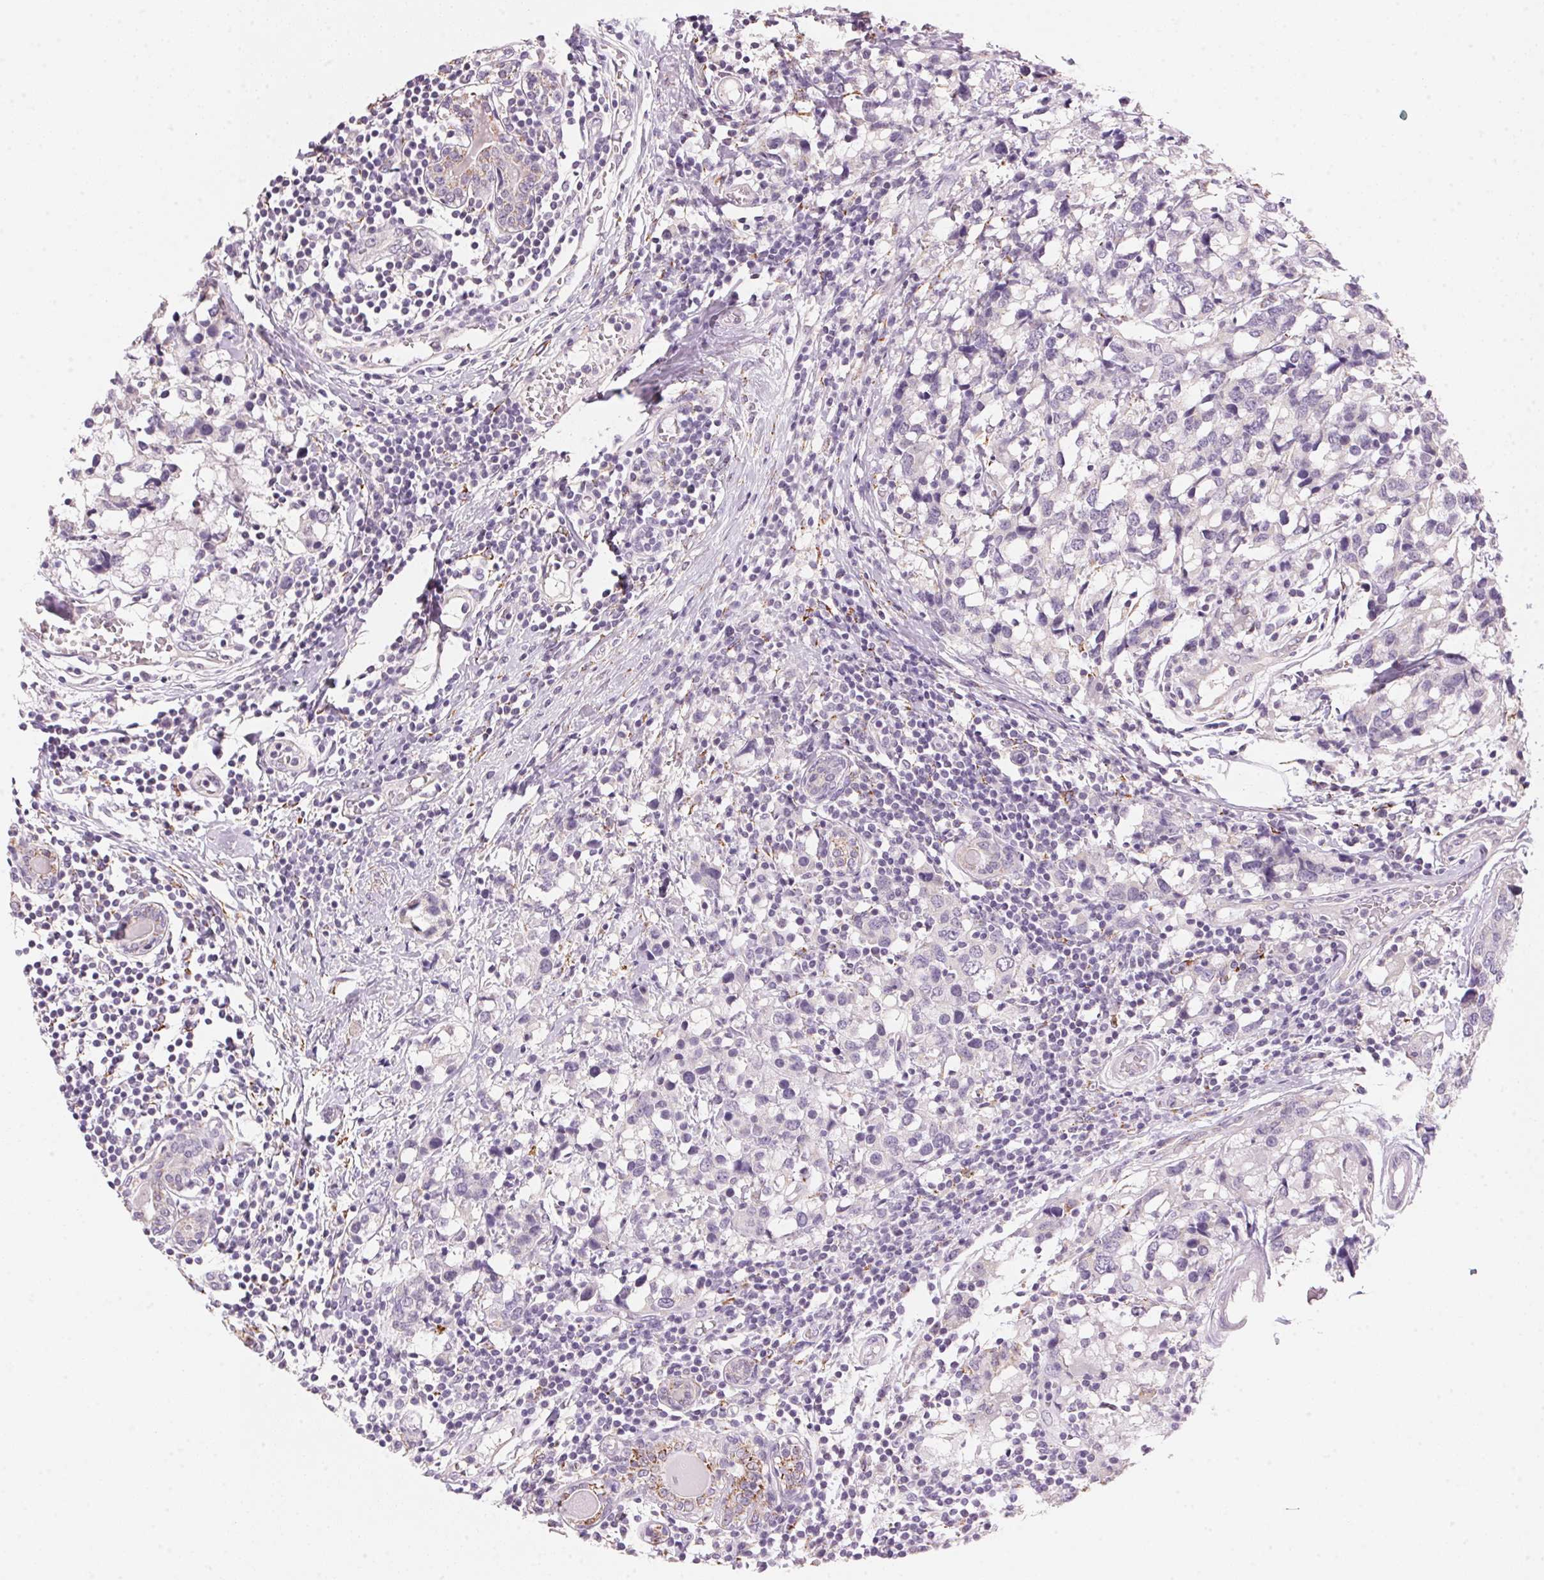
{"staining": {"intensity": "negative", "quantity": "none", "location": "none"}, "tissue": "breast cancer", "cell_type": "Tumor cells", "image_type": "cancer", "snomed": [{"axis": "morphology", "description": "Lobular carcinoma"}, {"axis": "topography", "description": "Breast"}], "caption": "DAB (3,3'-diaminobenzidine) immunohistochemical staining of breast cancer (lobular carcinoma) exhibits no significant positivity in tumor cells. (DAB (3,3'-diaminobenzidine) immunohistochemistry with hematoxylin counter stain).", "gene": "CYP11B1", "patient": {"sex": "female", "age": 59}}